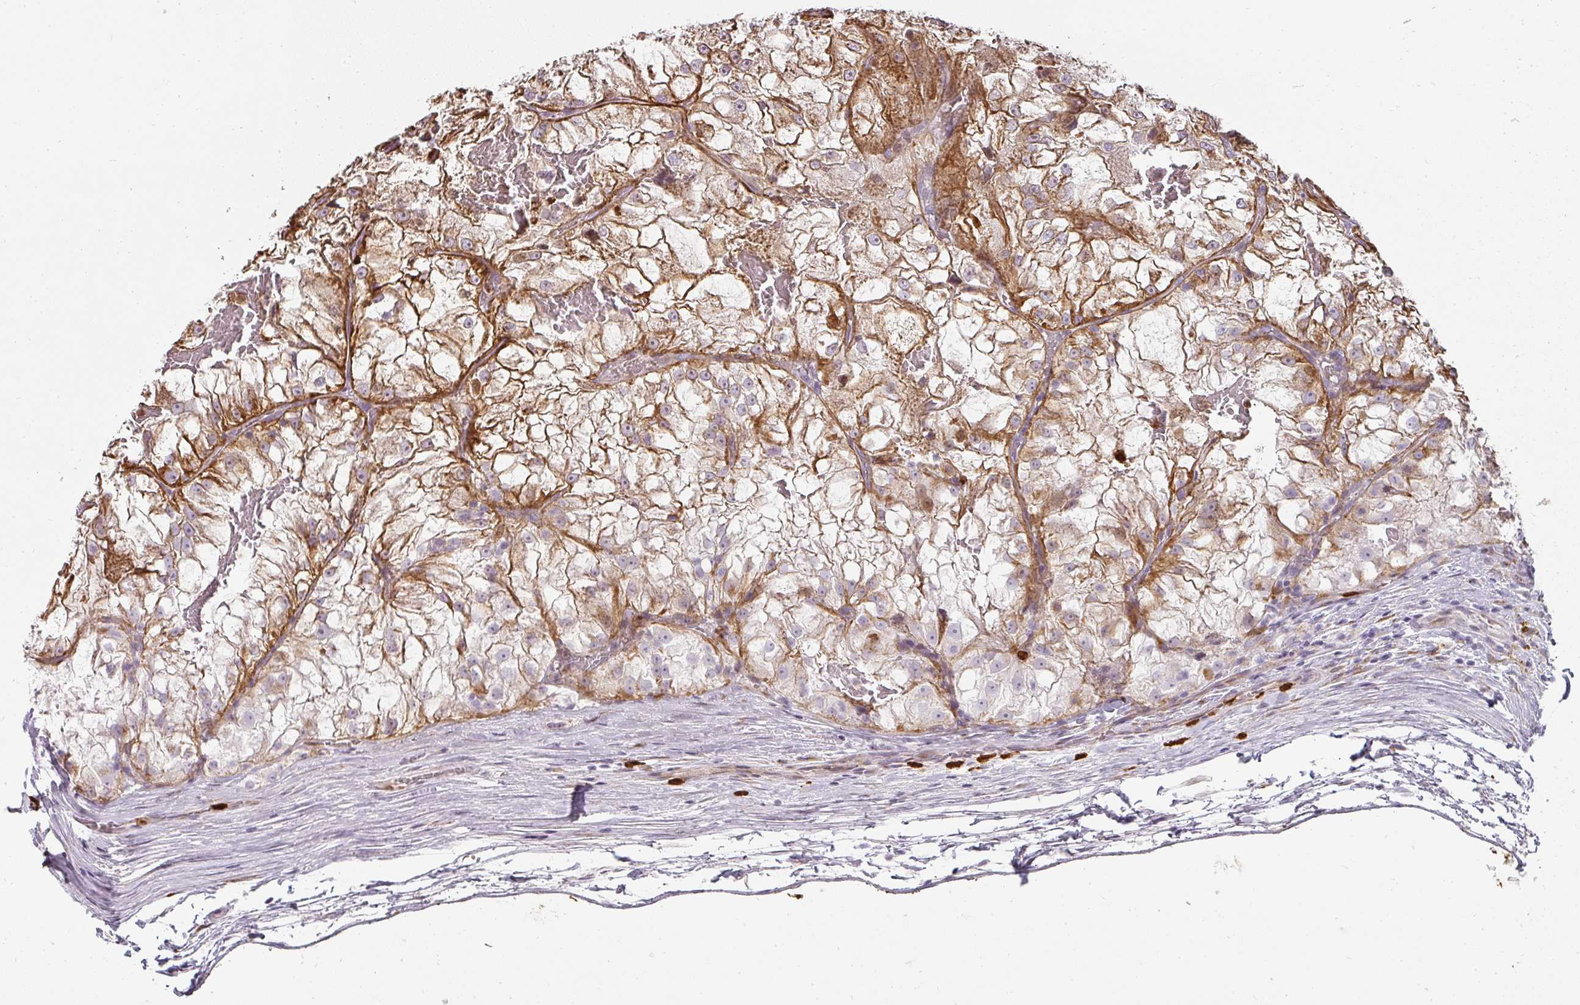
{"staining": {"intensity": "moderate", "quantity": "25%-75%", "location": "cytoplasmic/membranous"}, "tissue": "renal cancer", "cell_type": "Tumor cells", "image_type": "cancer", "snomed": [{"axis": "morphology", "description": "Adenocarcinoma, NOS"}, {"axis": "topography", "description": "Kidney"}], "caption": "Protein analysis of renal adenocarcinoma tissue displays moderate cytoplasmic/membranous staining in about 25%-75% of tumor cells. (IHC, brightfield microscopy, high magnification).", "gene": "BIK", "patient": {"sex": "female", "age": 72}}